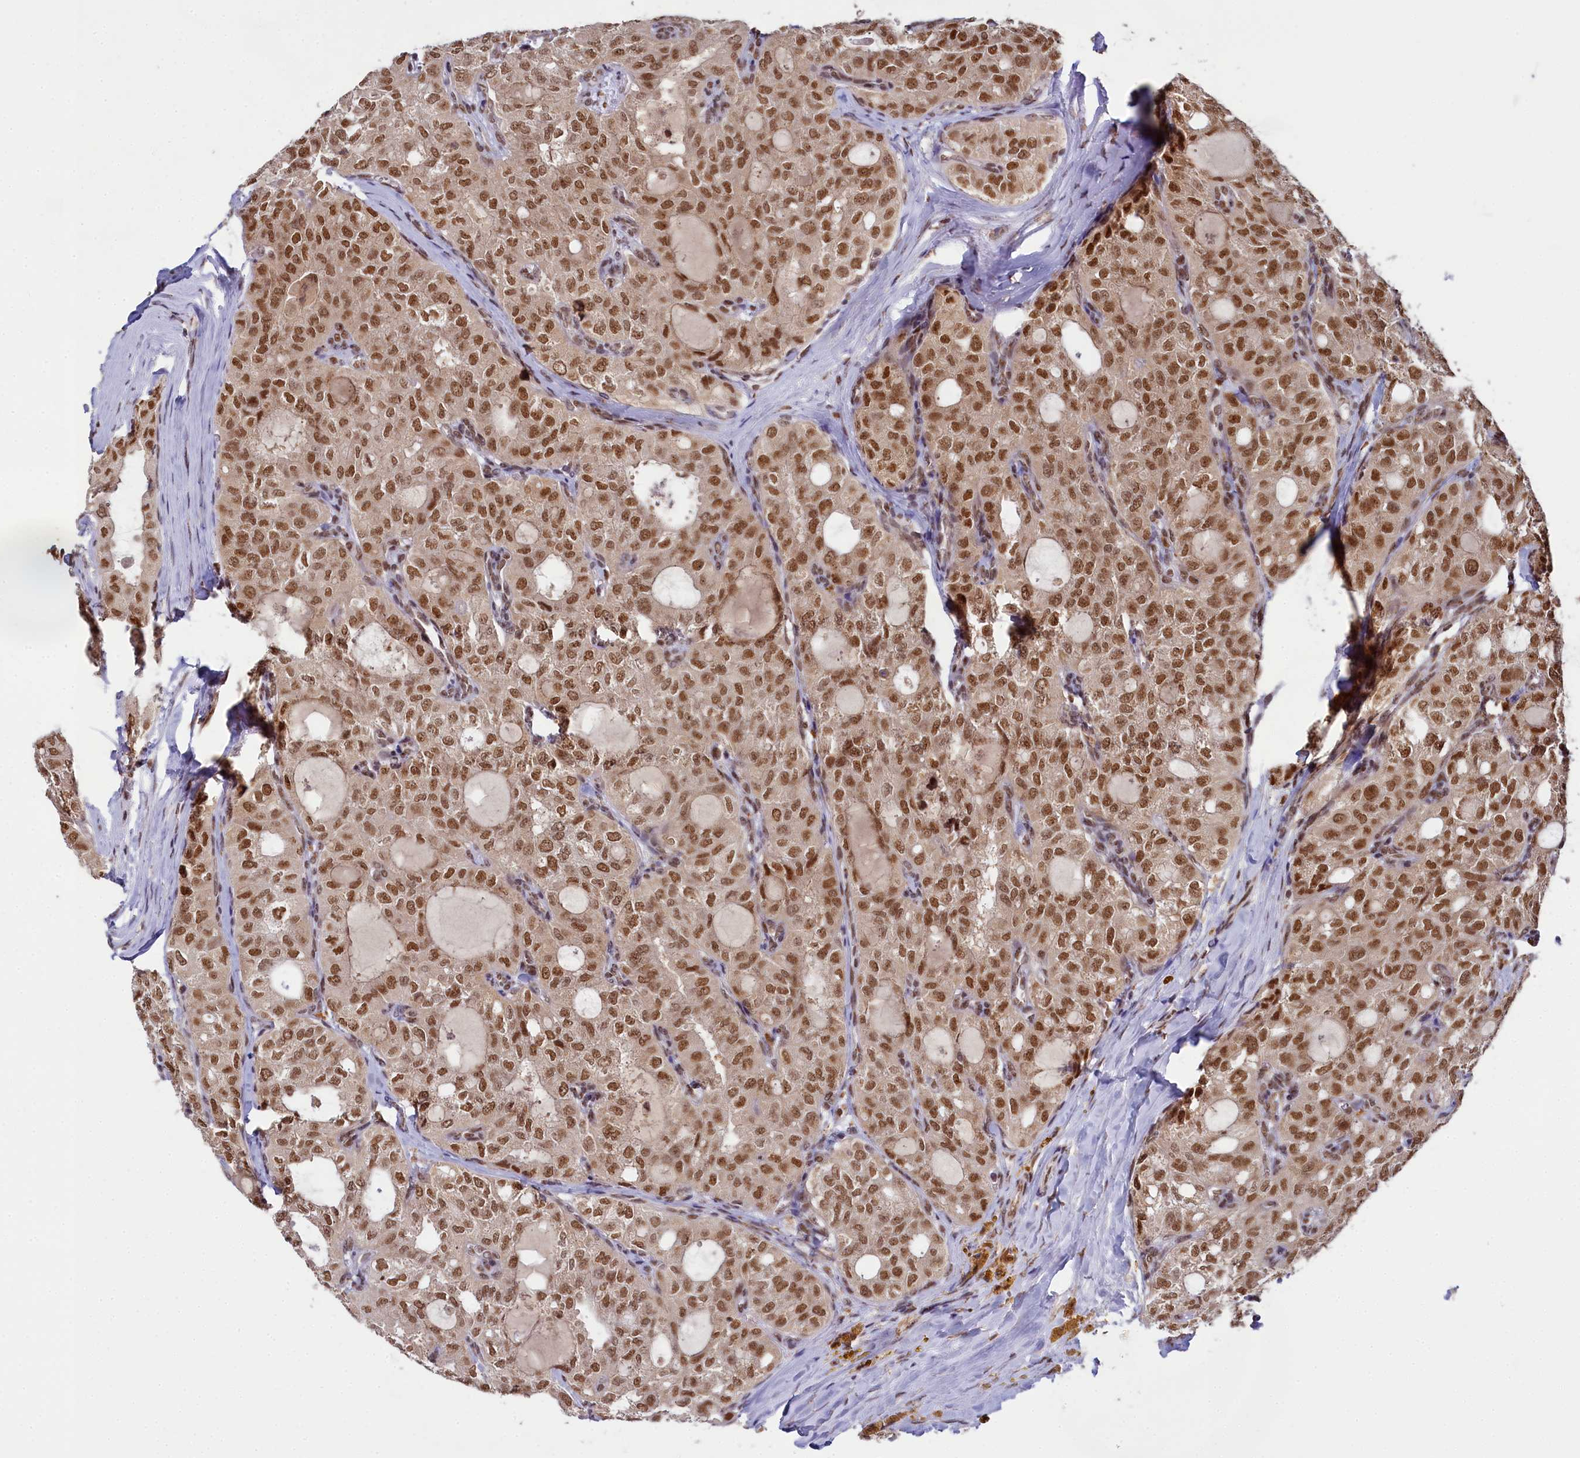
{"staining": {"intensity": "moderate", "quantity": ">75%", "location": "nuclear"}, "tissue": "thyroid cancer", "cell_type": "Tumor cells", "image_type": "cancer", "snomed": [{"axis": "morphology", "description": "Follicular adenoma carcinoma, NOS"}, {"axis": "topography", "description": "Thyroid gland"}], "caption": "Tumor cells reveal medium levels of moderate nuclear expression in approximately >75% of cells in follicular adenoma carcinoma (thyroid). (IHC, brightfield microscopy, high magnification).", "gene": "PPHLN1", "patient": {"sex": "male", "age": 75}}